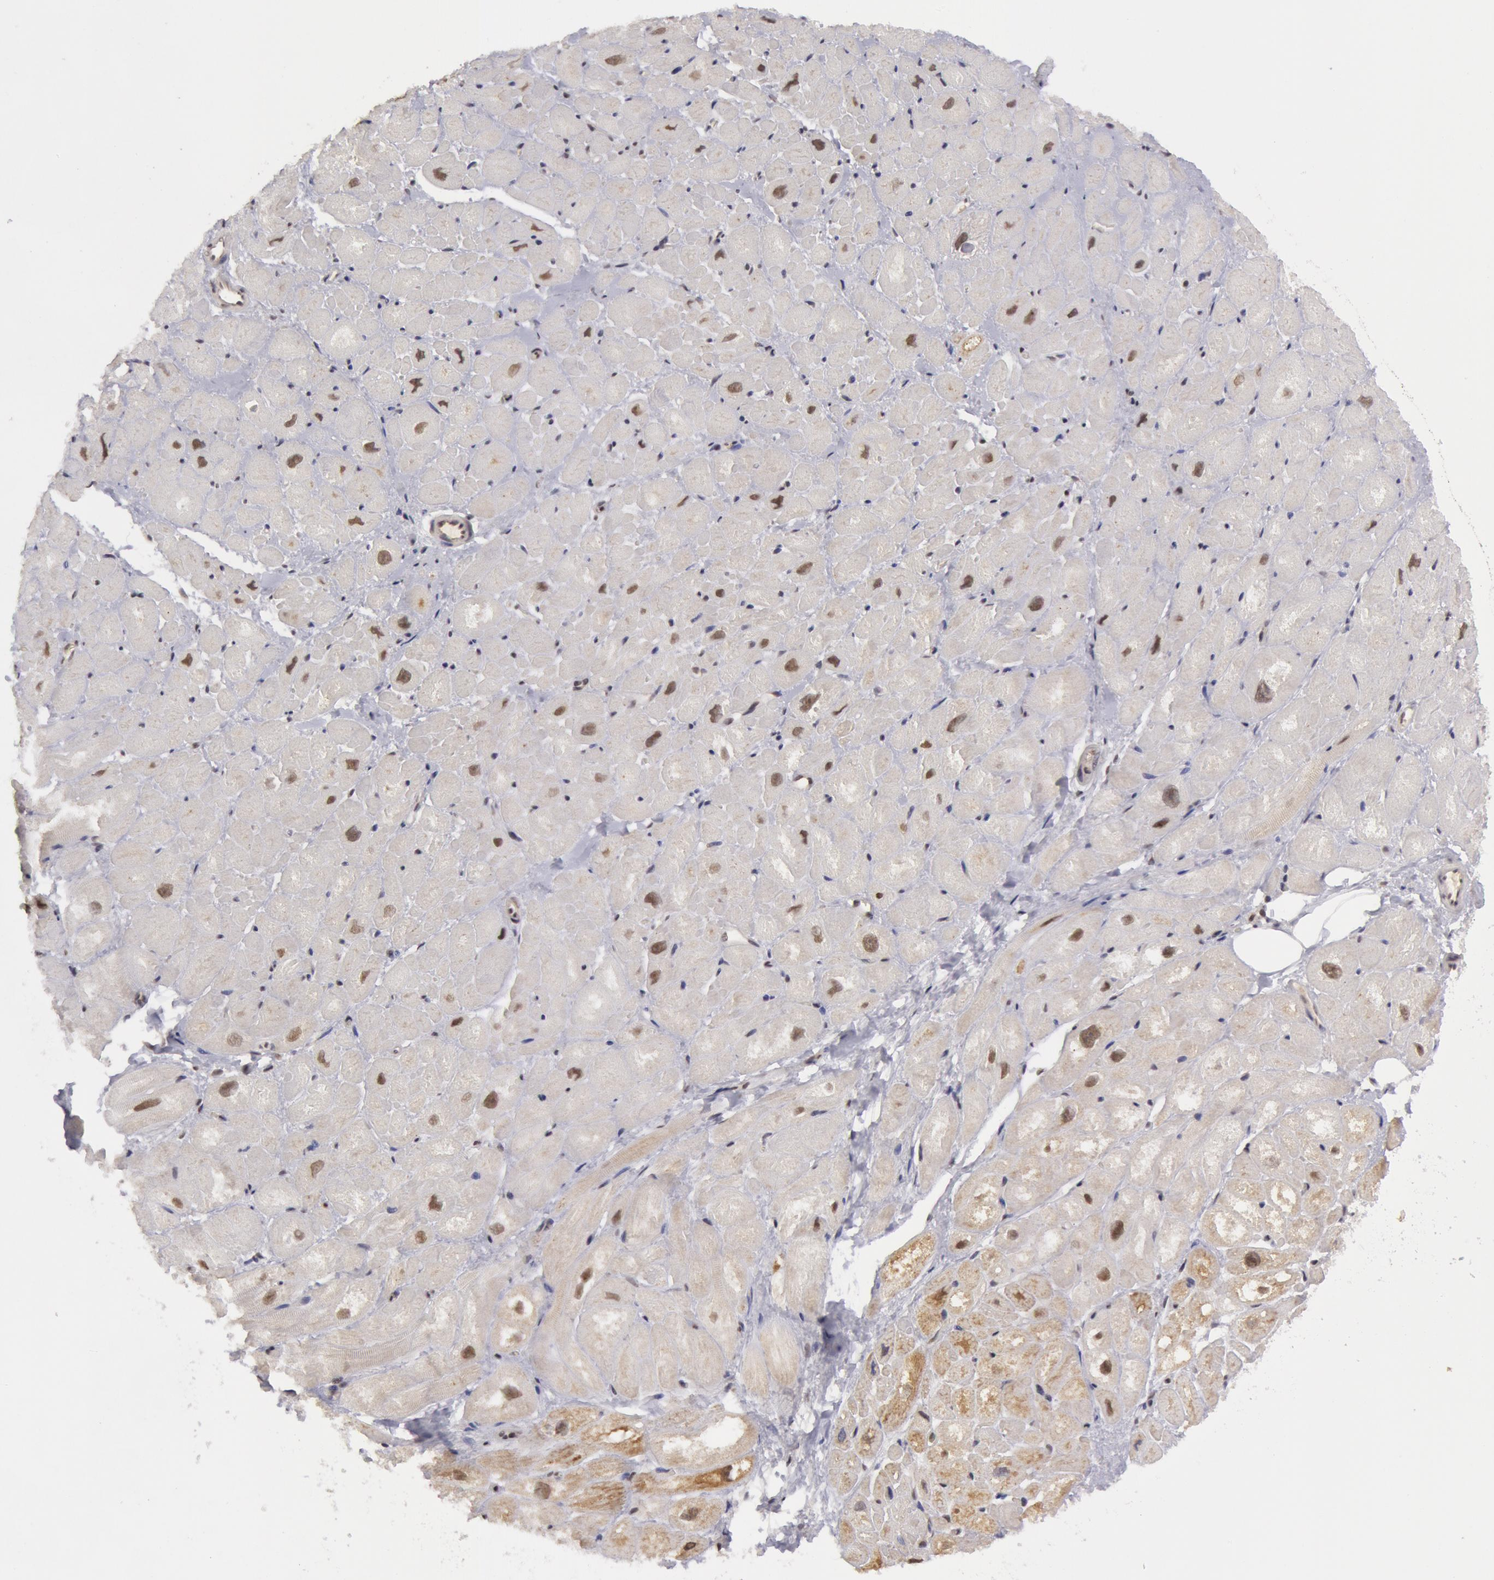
{"staining": {"intensity": "moderate", "quantity": "25%-75%", "location": "cytoplasmic/membranous"}, "tissue": "heart muscle", "cell_type": "Cardiomyocytes", "image_type": "normal", "snomed": [{"axis": "morphology", "description": "Normal tissue, NOS"}, {"axis": "topography", "description": "Heart"}], "caption": "Brown immunohistochemical staining in benign human heart muscle exhibits moderate cytoplasmic/membranous expression in about 25%-75% of cardiomyocytes.", "gene": "VRTN", "patient": {"sex": "male", "age": 49}}